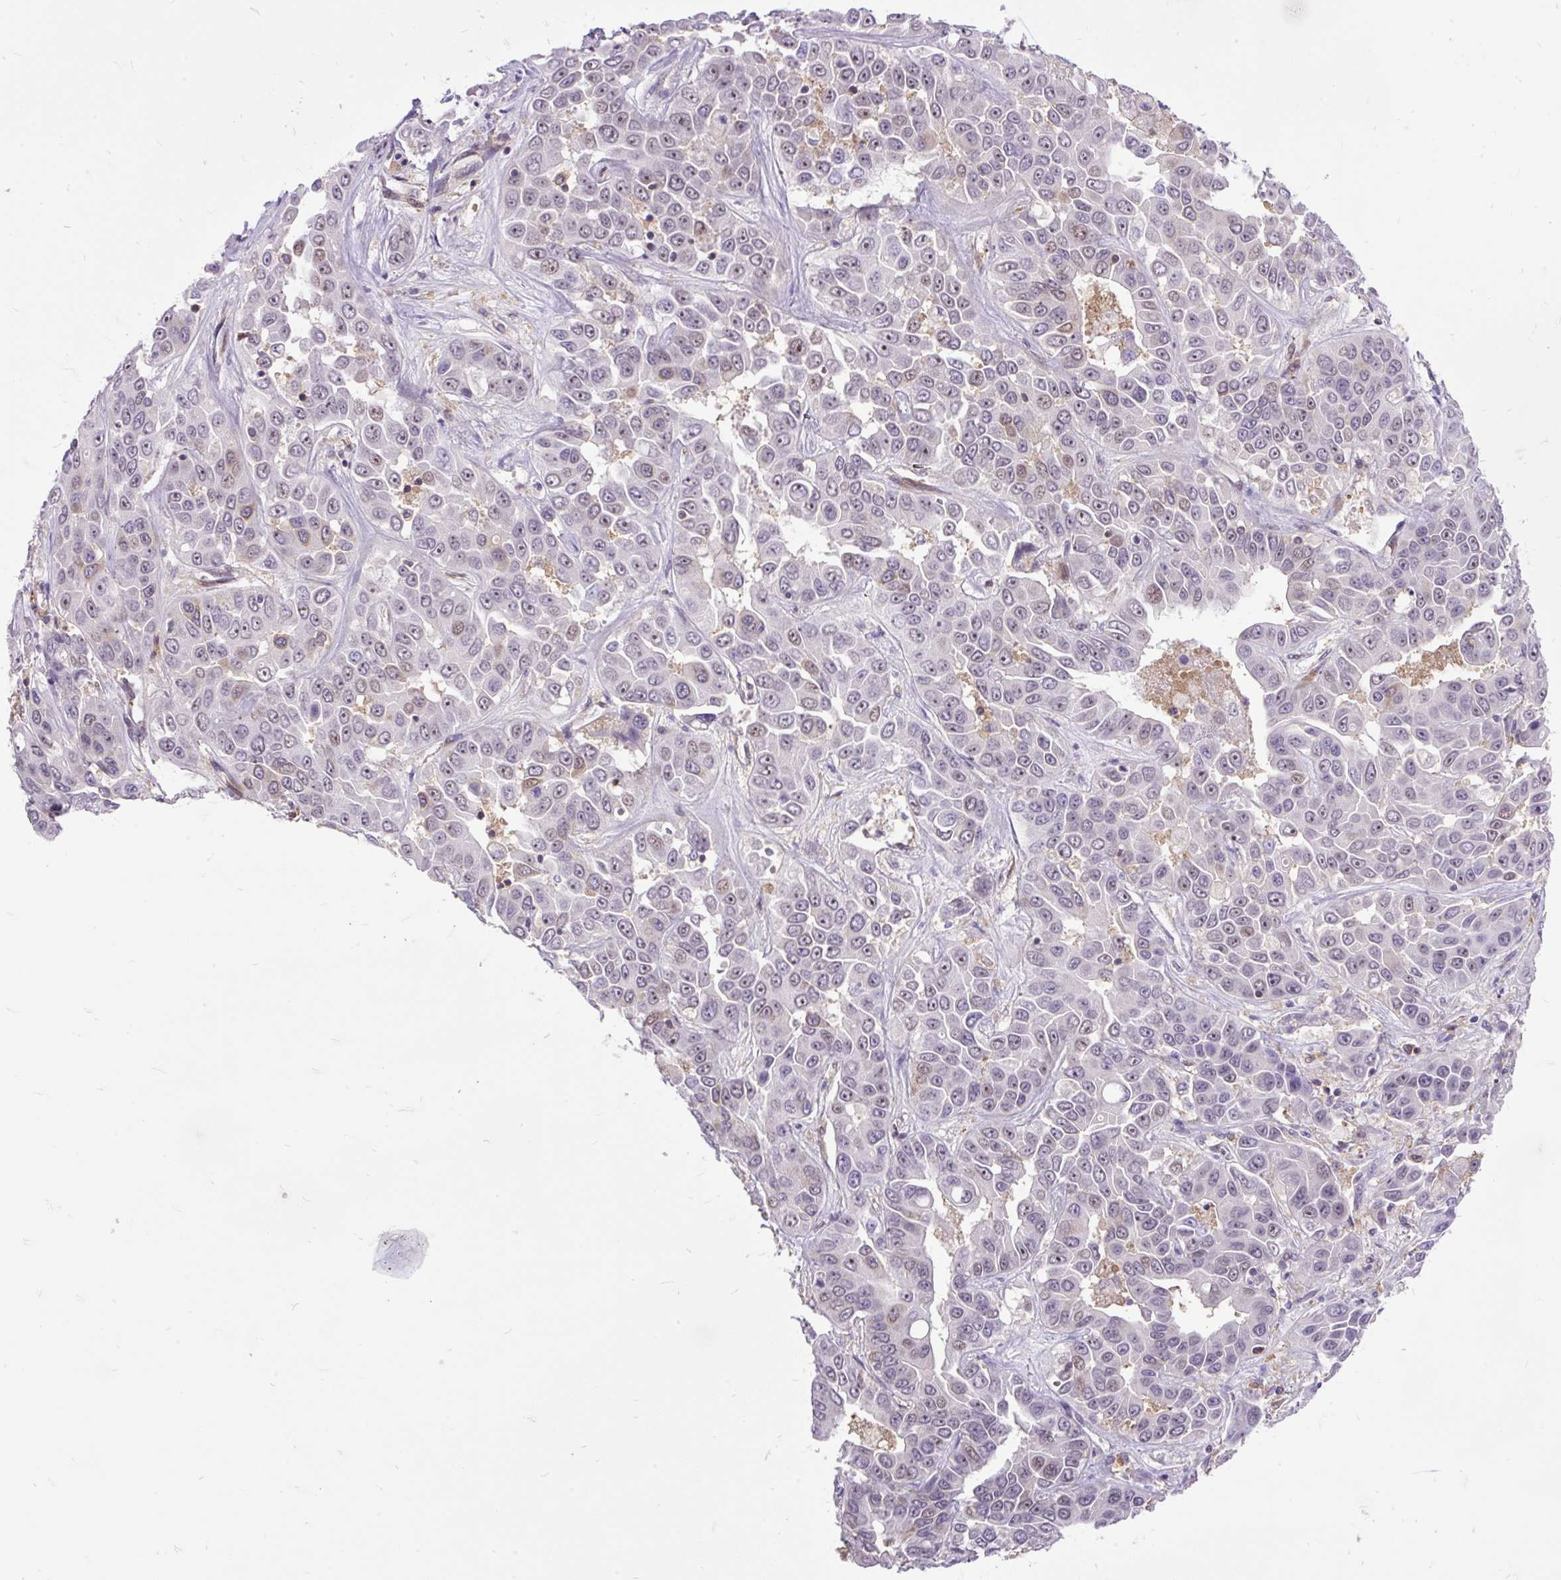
{"staining": {"intensity": "weak", "quantity": "<25%", "location": "nuclear"}, "tissue": "liver cancer", "cell_type": "Tumor cells", "image_type": "cancer", "snomed": [{"axis": "morphology", "description": "Cholangiocarcinoma"}, {"axis": "topography", "description": "Liver"}], "caption": "This micrograph is of liver cancer (cholangiocarcinoma) stained with immunohistochemistry to label a protein in brown with the nuclei are counter-stained blue. There is no staining in tumor cells.", "gene": "TRIM17", "patient": {"sex": "female", "age": 52}}